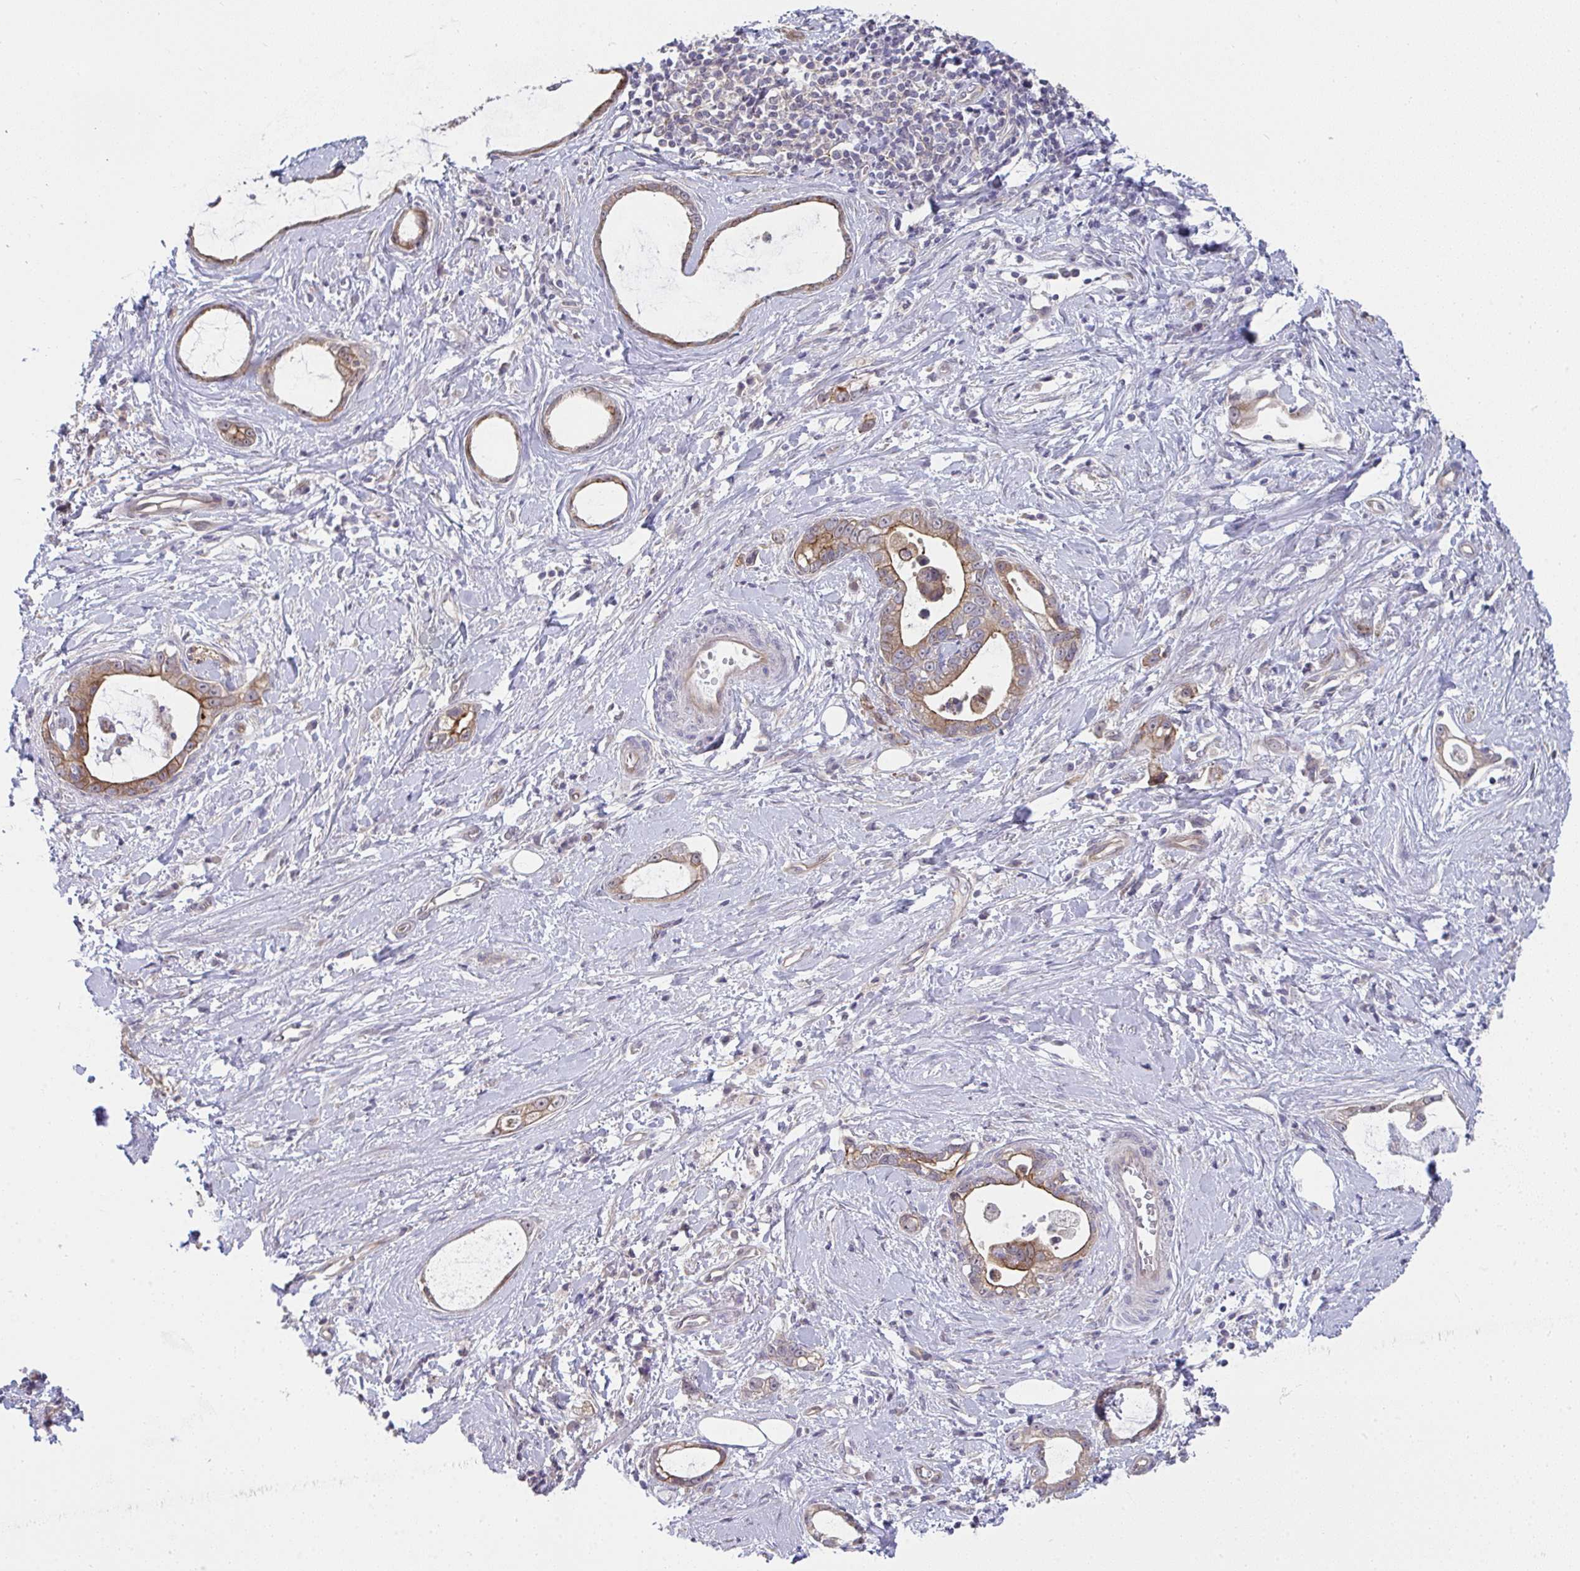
{"staining": {"intensity": "moderate", "quantity": ">75%", "location": "cytoplasmic/membranous"}, "tissue": "stomach cancer", "cell_type": "Tumor cells", "image_type": "cancer", "snomed": [{"axis": "morphology", "description": "Adenocarcinoma, NOS"}, {"axis": "topography", "description": "Stomach"}], "caption": "Protein expression analysis of human stomach cancer reveals moderate cytoplasmic/membranous staining in about >75% of tumor cells. The staining was performed using DAB to visualize the protein expression in brown, while the nuclei were stained in blue with hematoxylin (Magnification: 20x).", "gene": "CASP9", "patient": {"sex": "male", "age": 55}}